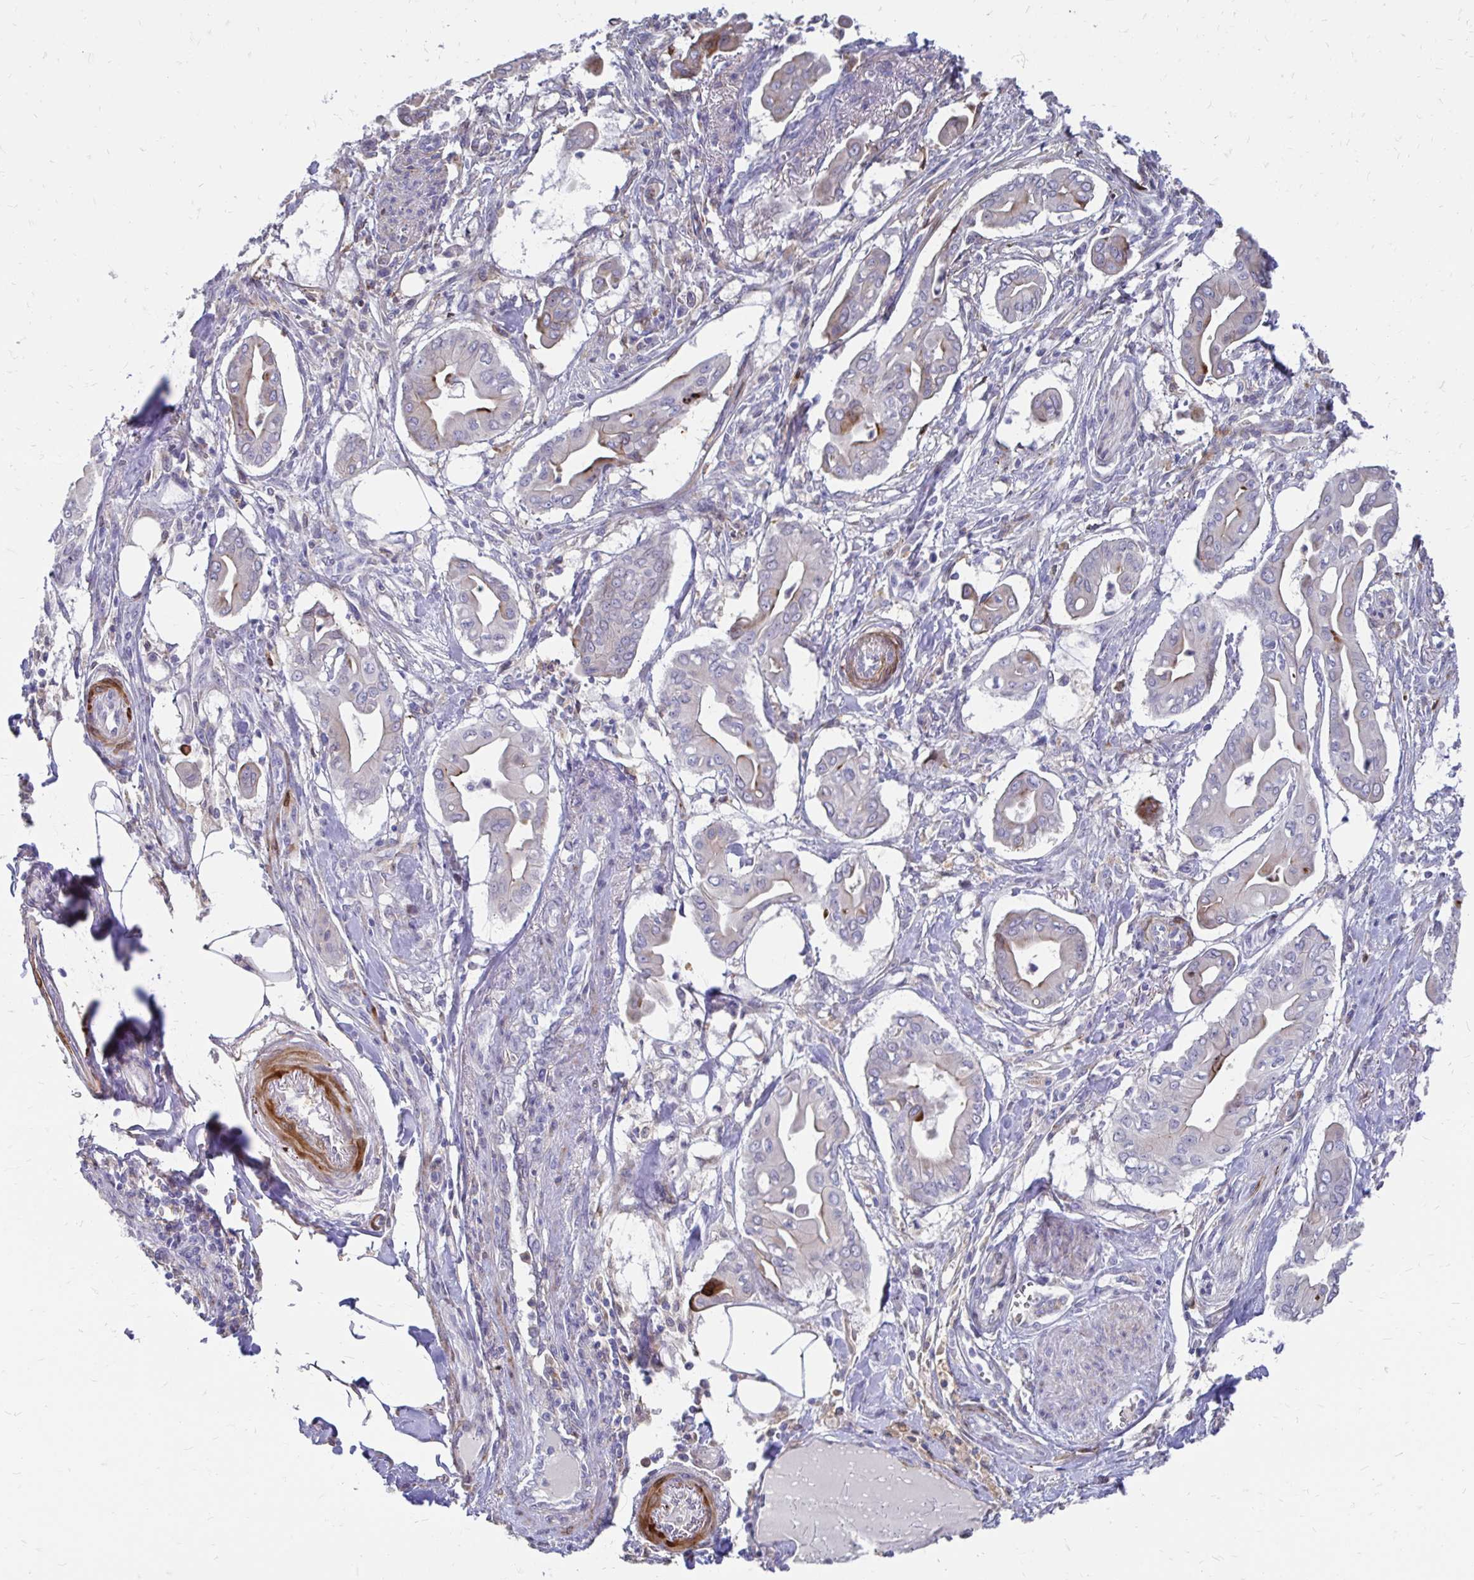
{"staining": {"intensity": "negative", "quantity": "none", "location": "none"}, "tissue": "pancreatic cancer", "cell_type": "Tumor cells", "image_type": "cancer", "snomed": [{"axis": "morphology", "description": "Adenocarcinoma, NOS"}, {"axis": "topography", "description": "Pancreas"}], "caption": "An IHC photomicrograph of pancreatic adenocarcinoma is shown. There is no staining in tumor cells of pancreatic adenocarcinoma.", "gene": "CDKL1", "patient": {"sex": "male", "age": 71}}